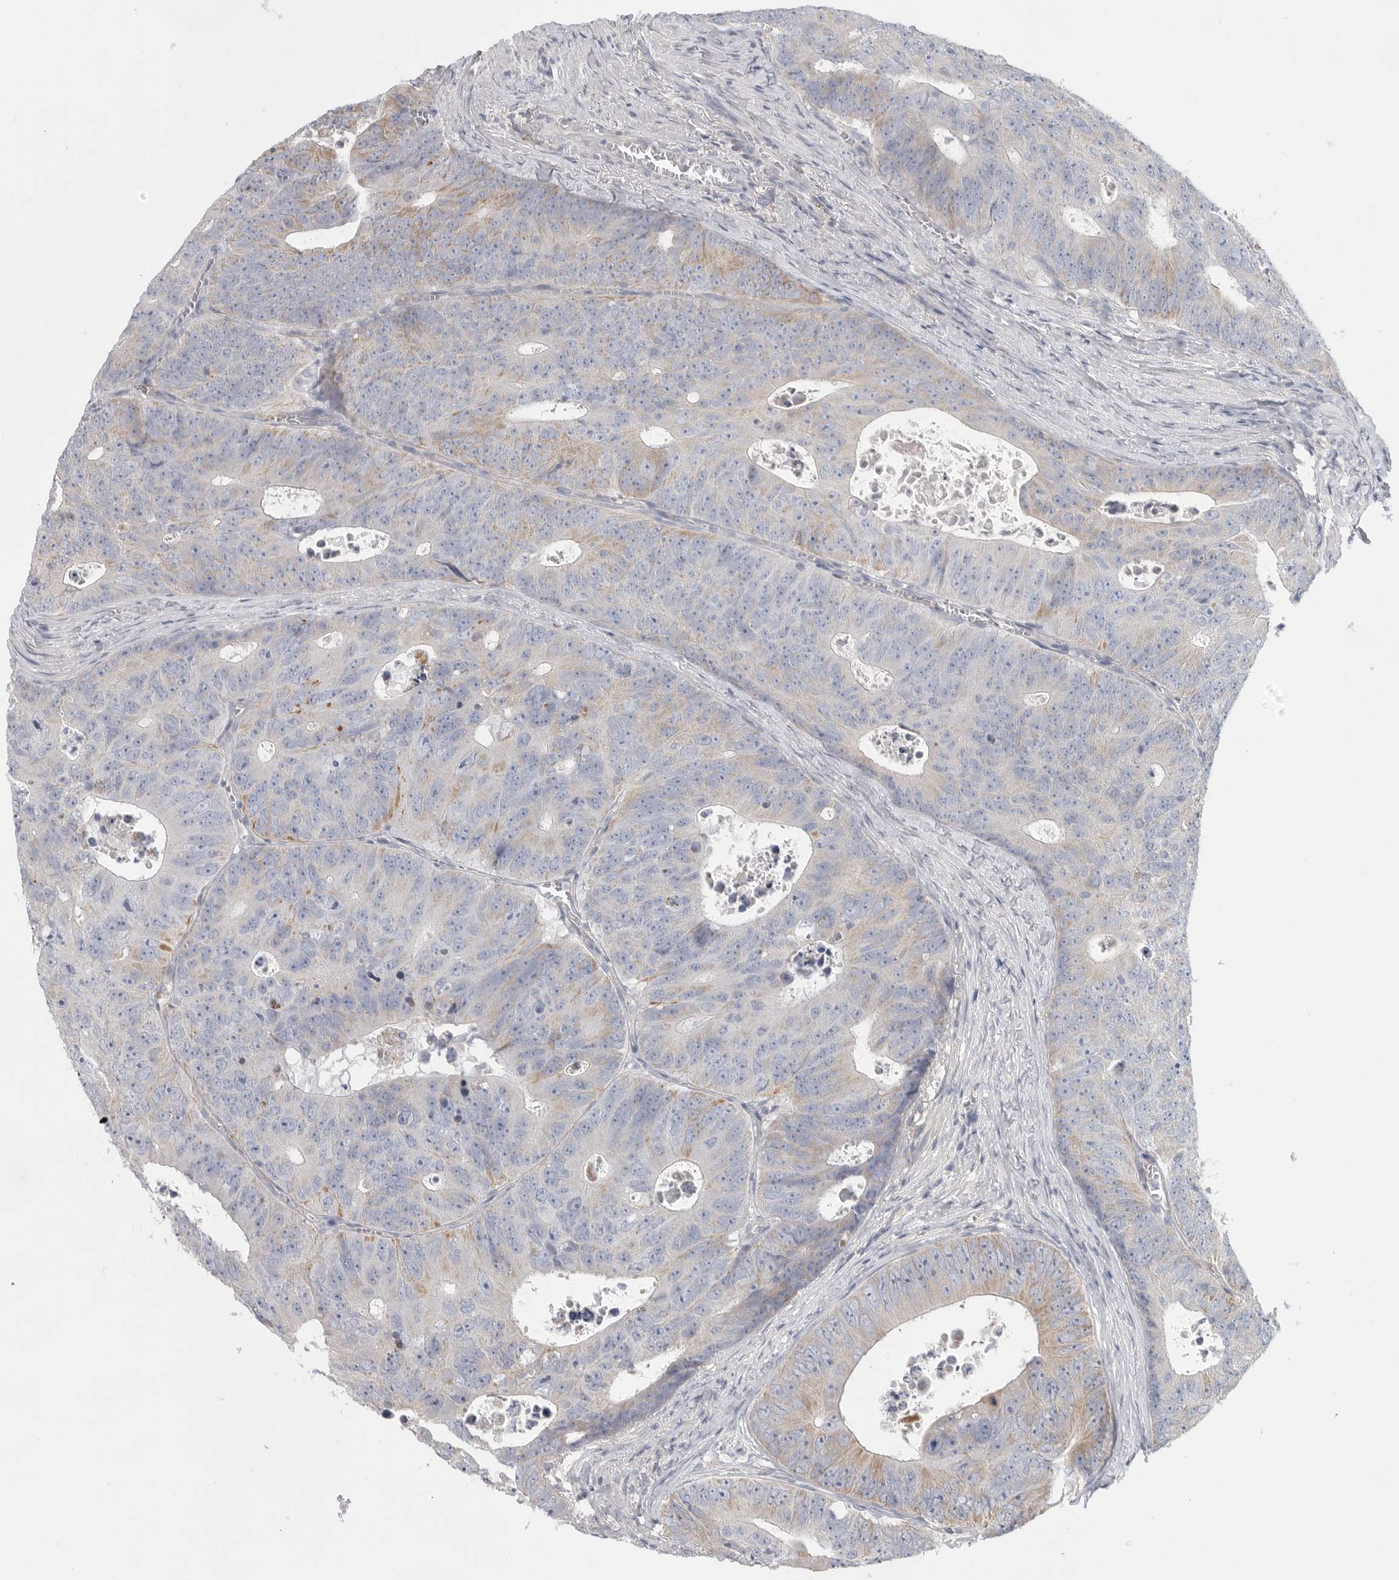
{"staining": {"intensity": "strong", "quantity": "<25%", "location": "cytoplasmic/membranous"}, "tissue": "colorectal cancer", "cell_type": "Tumor cells", "image_type": "cancer", "snomed": [{"axis": "morphology", "description": "Adenocarcinoma, NOS"}, {"axis": "topography", "description": "Colon"}], "caption": "Colorectal cancer (adenocarcinoma) stained with a protein marker exhibits strong staining in tumor cells.", "gene": "ELP3", "patient": {"sex": "male", "age": 87}}